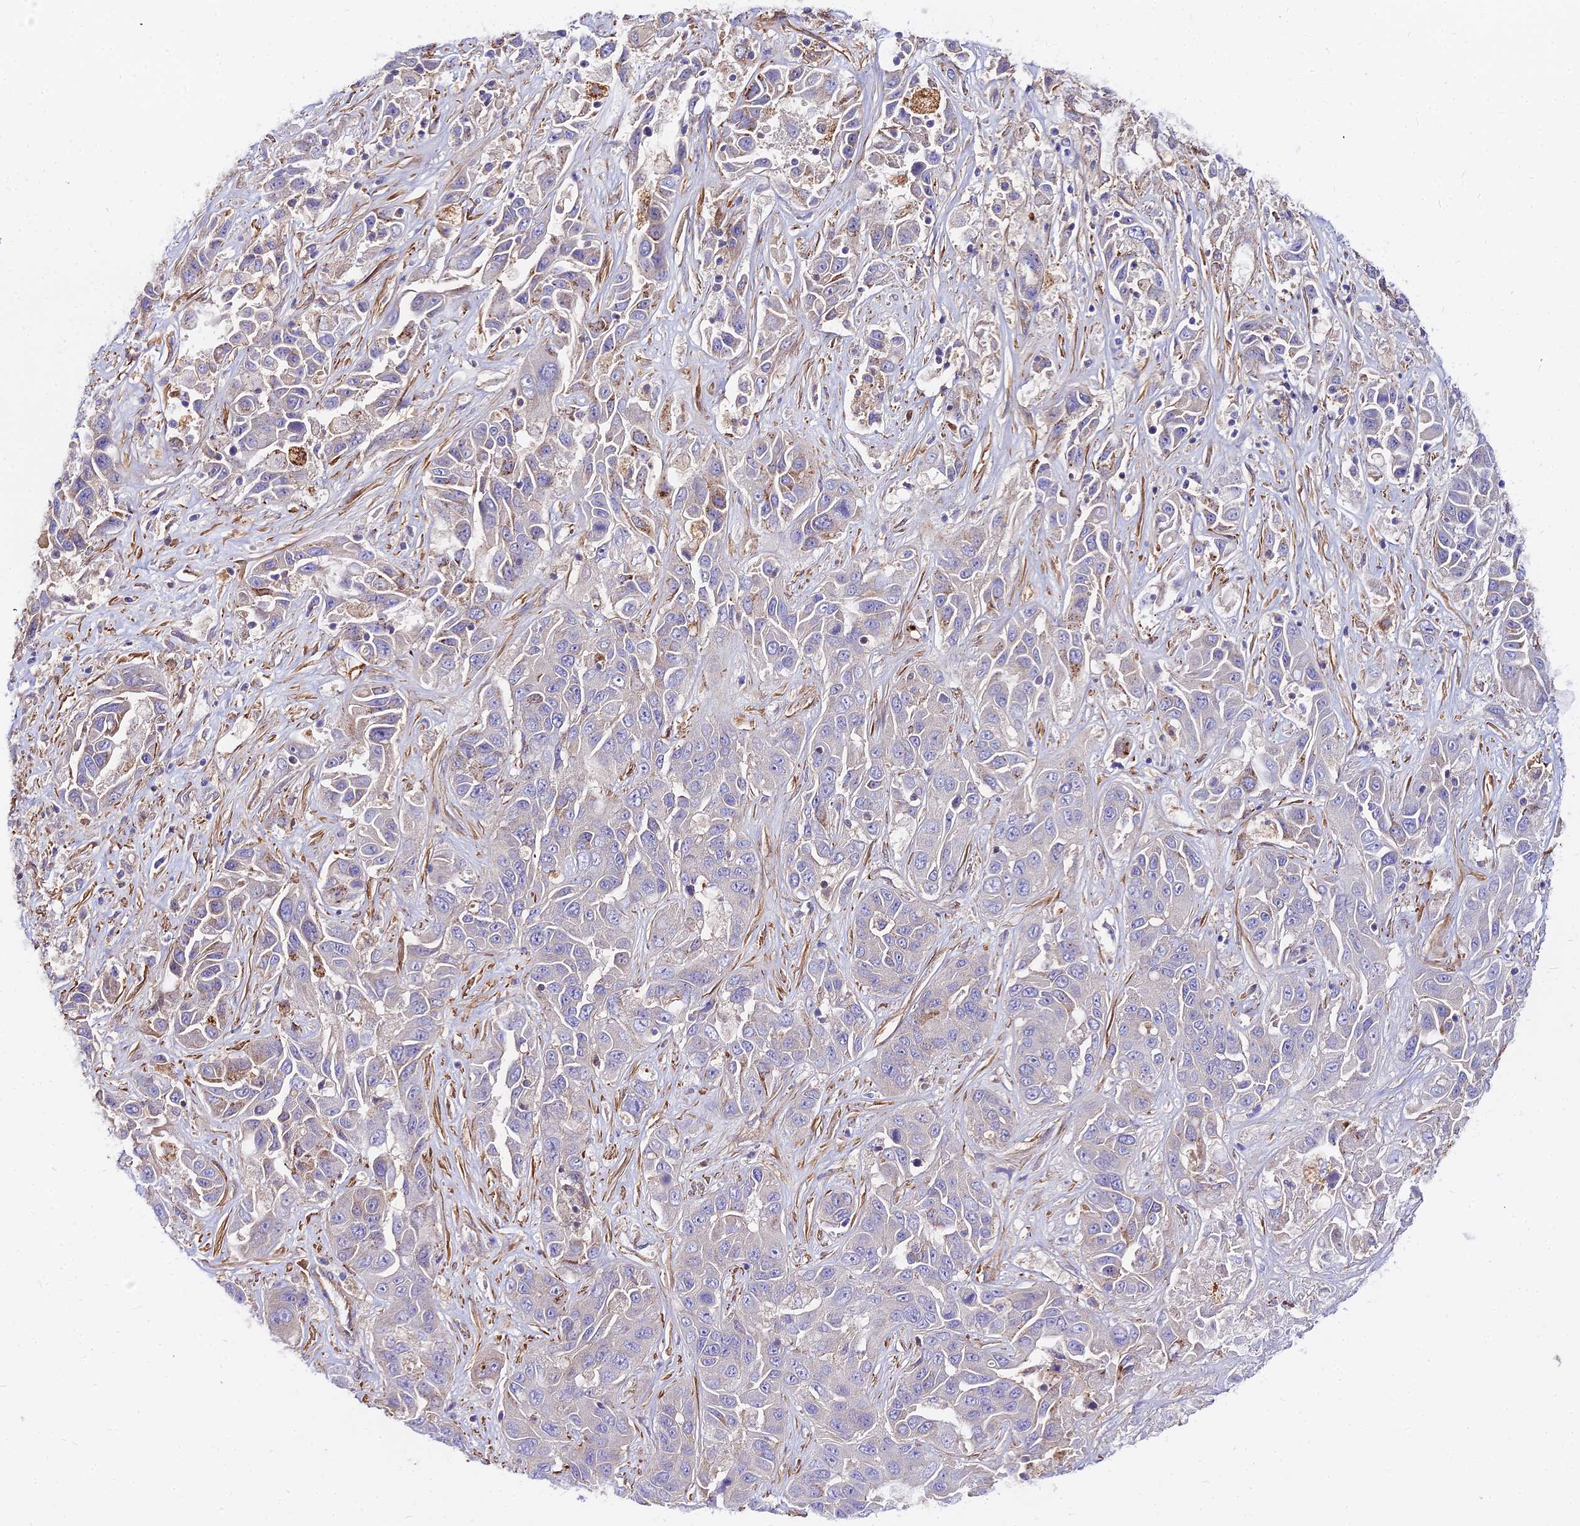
{"staining": {"intensity": "negative", "quantity": "none", "location": "none"}, "tissue": "liver cancer", "cell_type": "Tumor cells", "image_type": "cancer", "snomed": [{"axis": "morphology", "description": "Cholangiocarcinoma"}, {"axis": "topography", "description": "Liver"}], "caption": "A photomicrograph of cholangiocarcinoma (liver) stained for a protein shows no brown staining in tumor cells.", "gene": "GLYAT", "patient": {"sex": "female", "age": 52}}